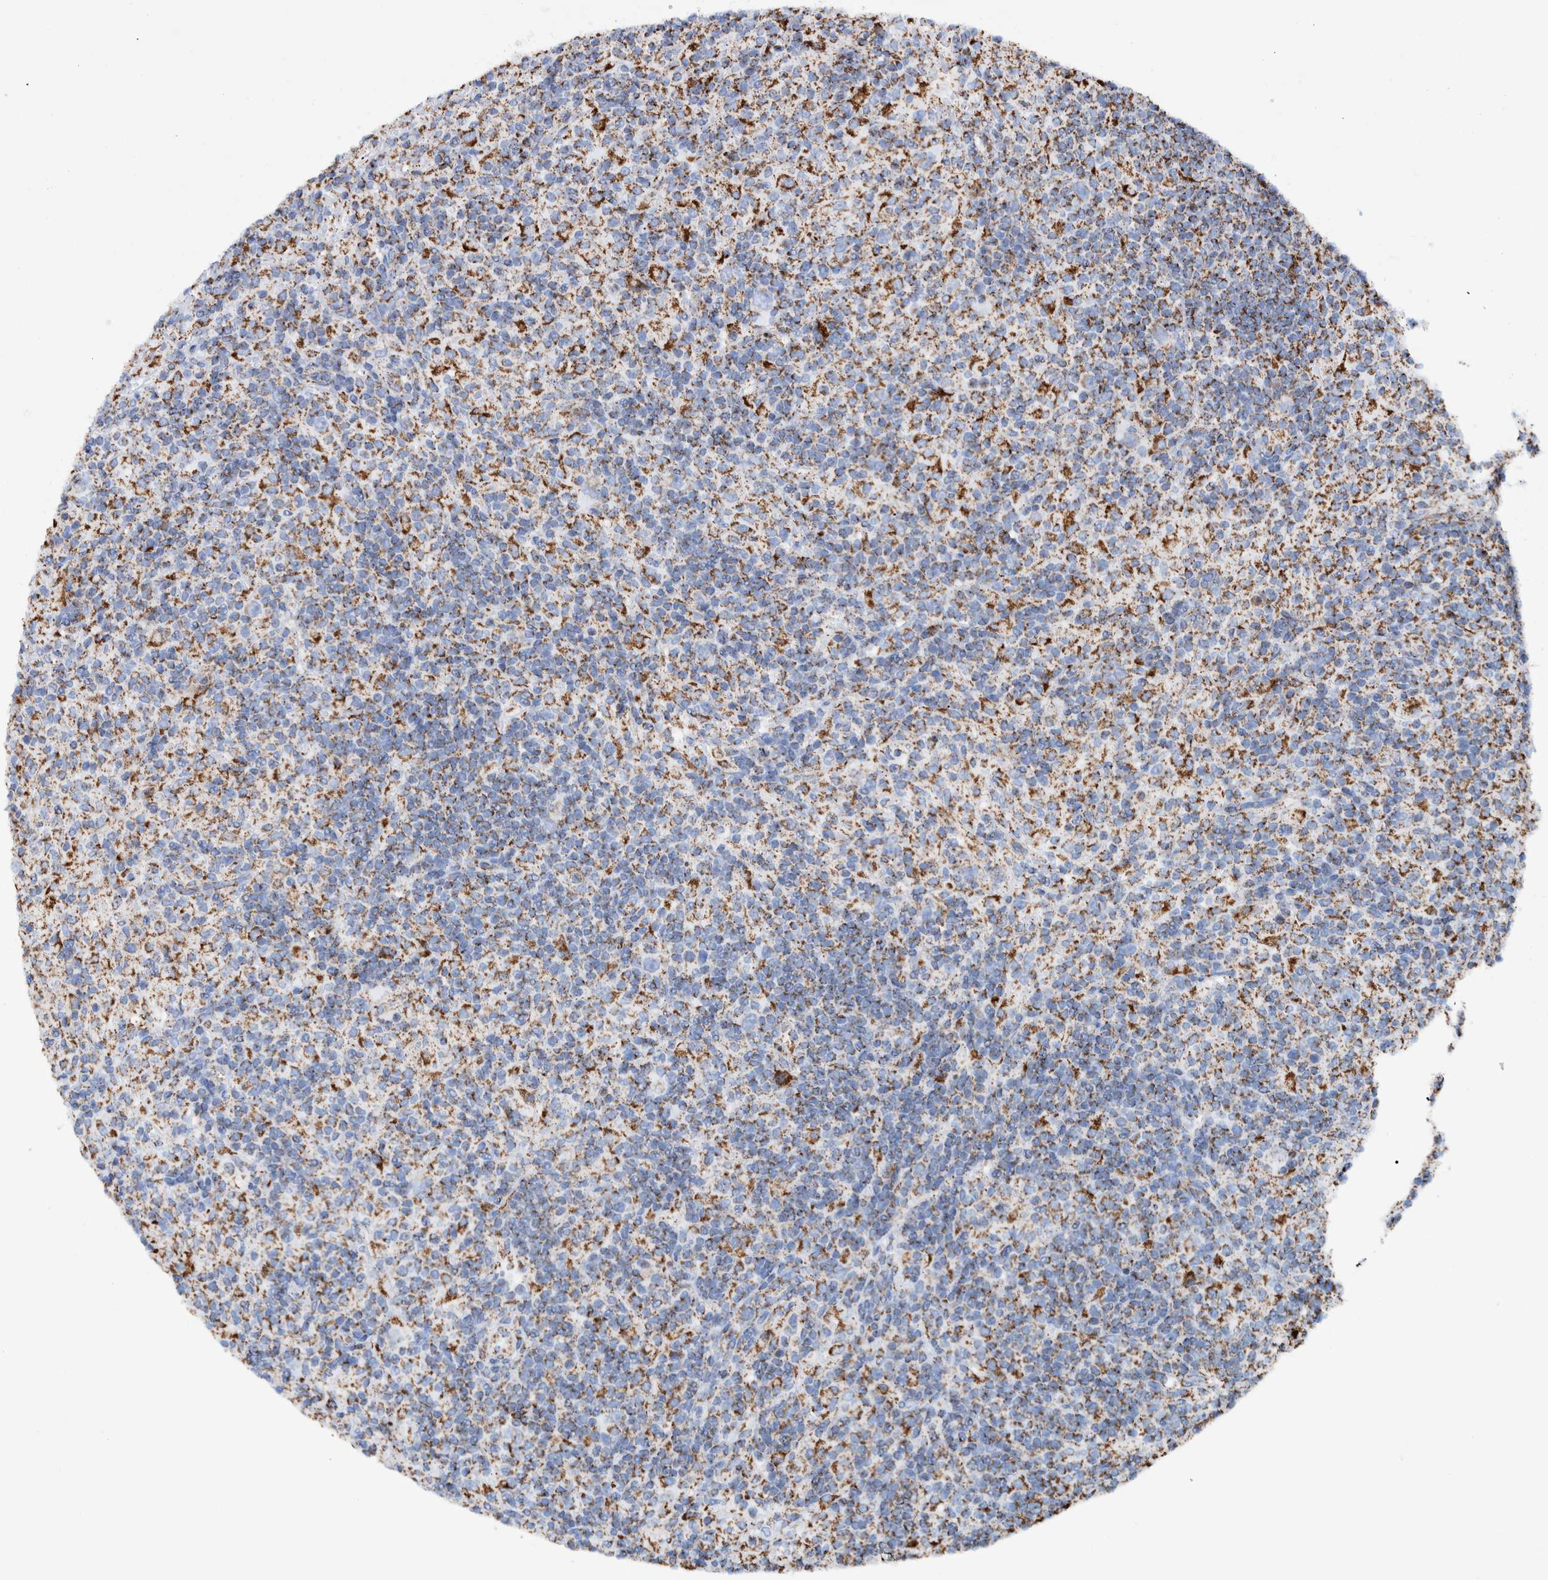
{"staining": {"intensity": "moderate", "quantity": ">75%", "location": "cytoplasmic/membranous"}, "tissue": "lymphoma", "cell_type": "Tumor cells", "image_type": "cancer", "snomed": [{"axis": "morphology", "description": "Hodgkin's disease, NOS"}, {"axis": "topography", "description": "Lymph node"}], "caption": "Lymphoma stained with a brown dye reveals moderate cytoplasmic/membranous positive positivity in approximately >75% of tumor cells.", "gene": "DECR1", "patient": {"sex": "male", "age": 70}}